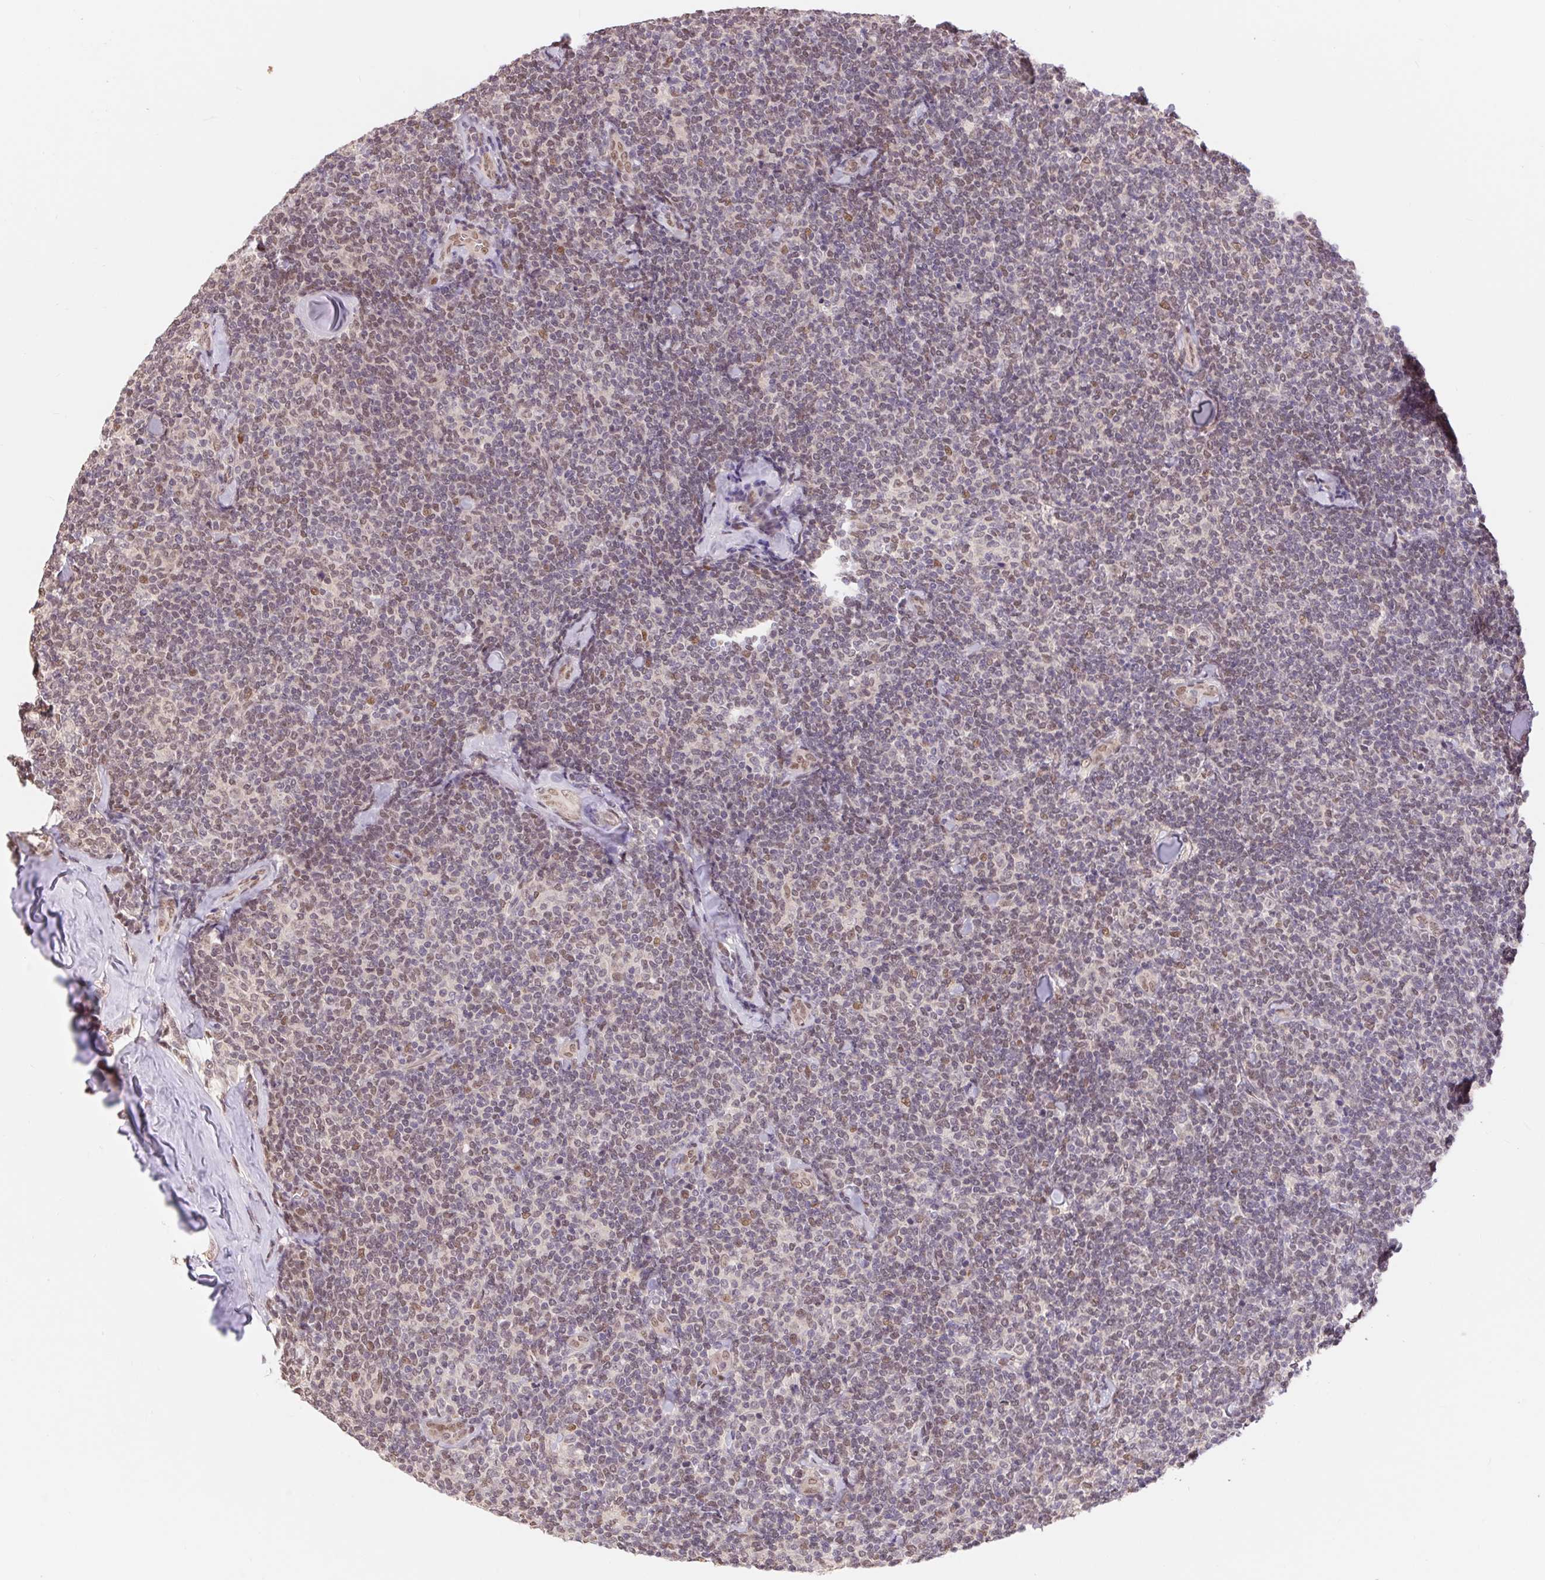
{"staining": {"intensity": "weak", "quantity": "25%-75%", "location": "nuclear"}, "tissue": "lymphoma", "cell_type": "Tumor cells", "image_type": "cancer", "snomed": [{"axis": "morphology", "description": "Malignant lymphoma, non-Hodgkin's type, Low grade"}, {"axis": "topography", "description": "Lymph node"}], "caption": "Protein staining of low-grade malignant lymphoma, non-Hodgkin's type tissue demonstrates weak nuclear staining in approximately 25%-75% of tumor cells. (DAB (3,3'-diaminobenzidine) IHC with brightfield microscopy, high magnification).", "gene": "CAND1", "patient": {"sex": "female", "age": 56}}